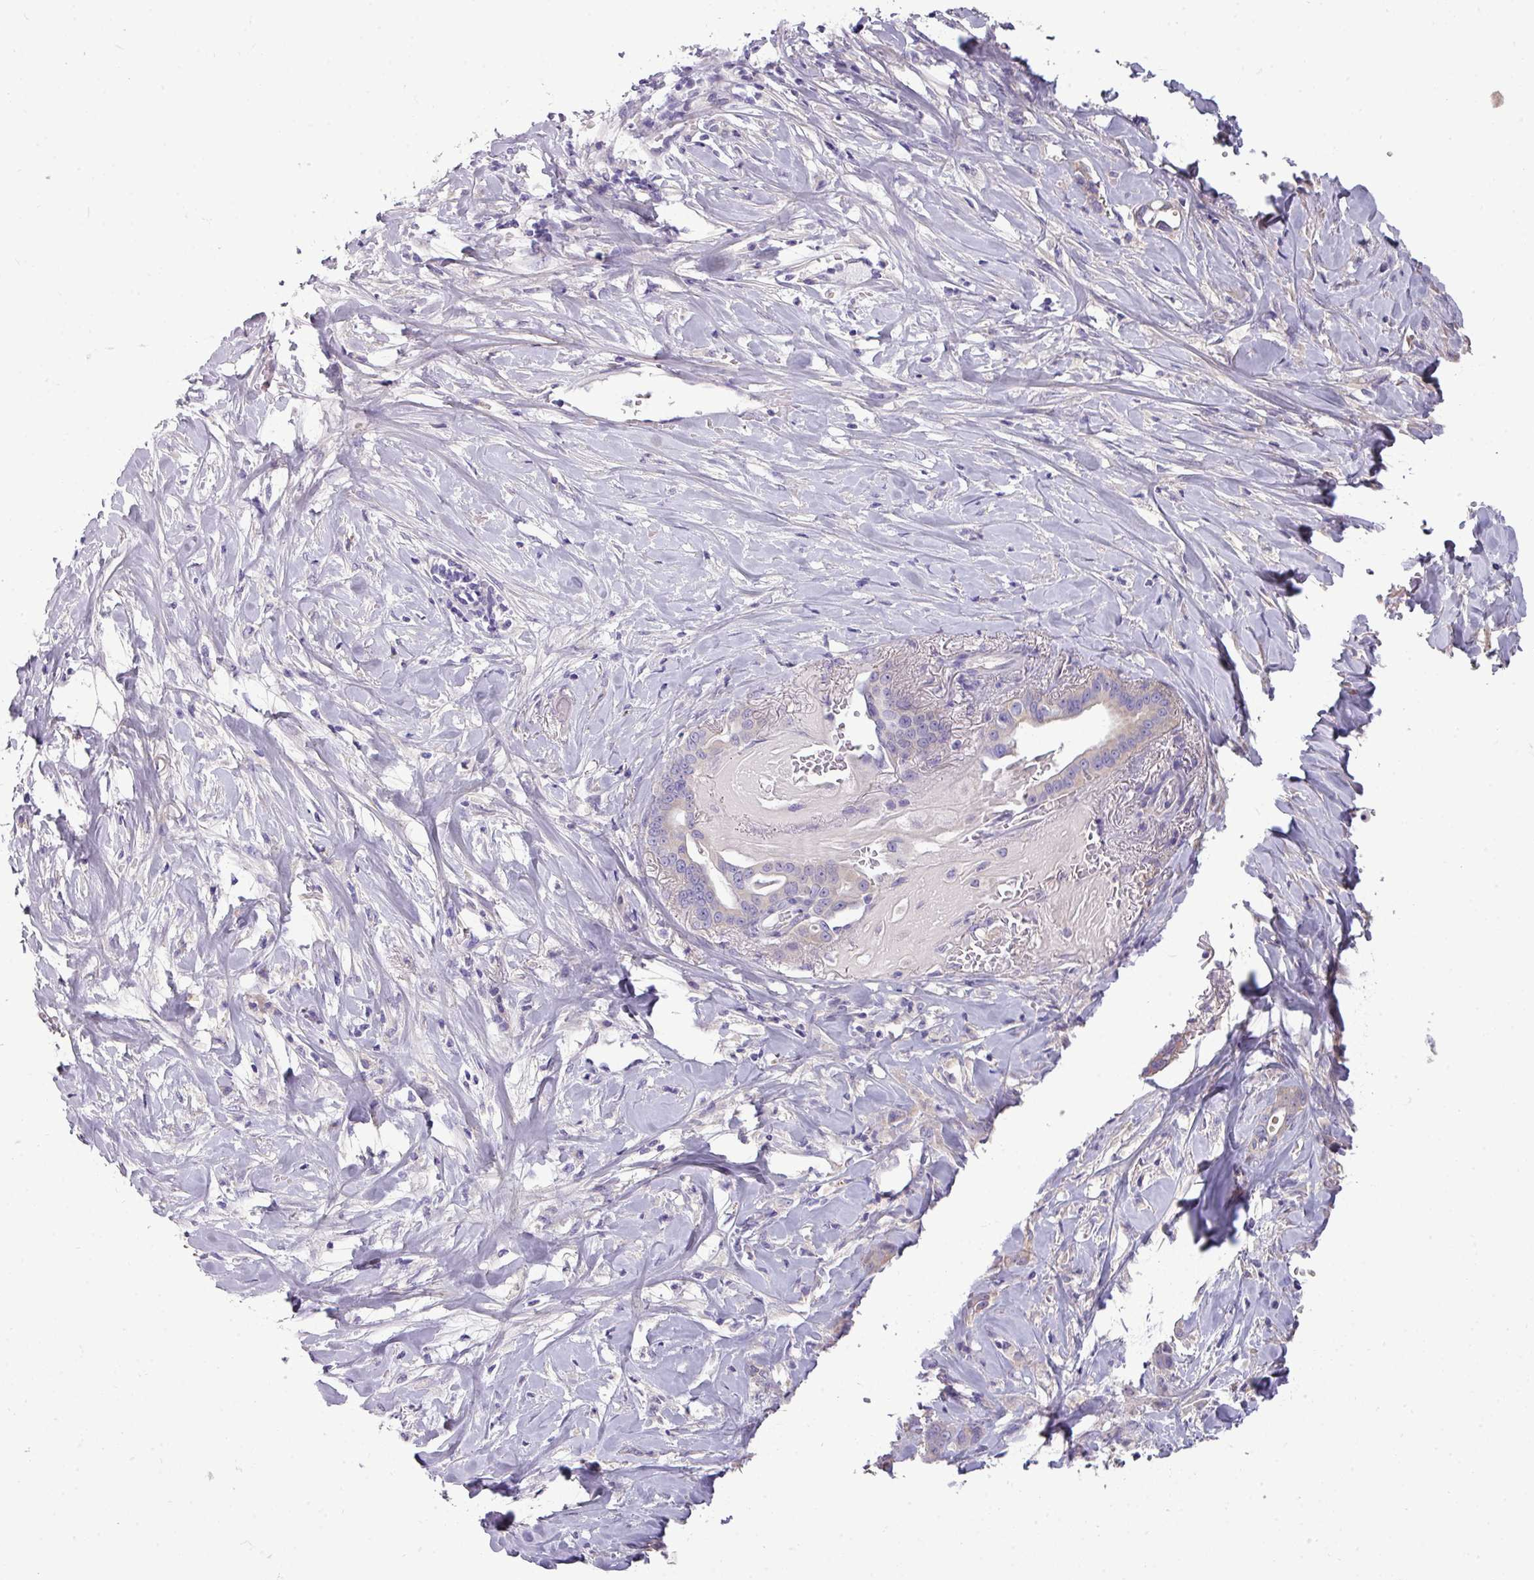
{"staining": {"intensity": "negative", "quantity": "none", "location": "none"}, "tissue": "pancreatic cancer", "cell_type": "Tumor cells", "image_type": "cancer", "snomed": [{"axis": "morphology", "description": "Adenocarcinoma, NOS"}, {"axis": "topography", "description": "Pancreas"}], "caption": "Immunohistochemistry (IHC) of human pancreatic cancer (adenocarcinoma) reveals no staining in tumor cells.", "gene": "DNAAF9", "patient": {"sex": "male", "age": 63}}